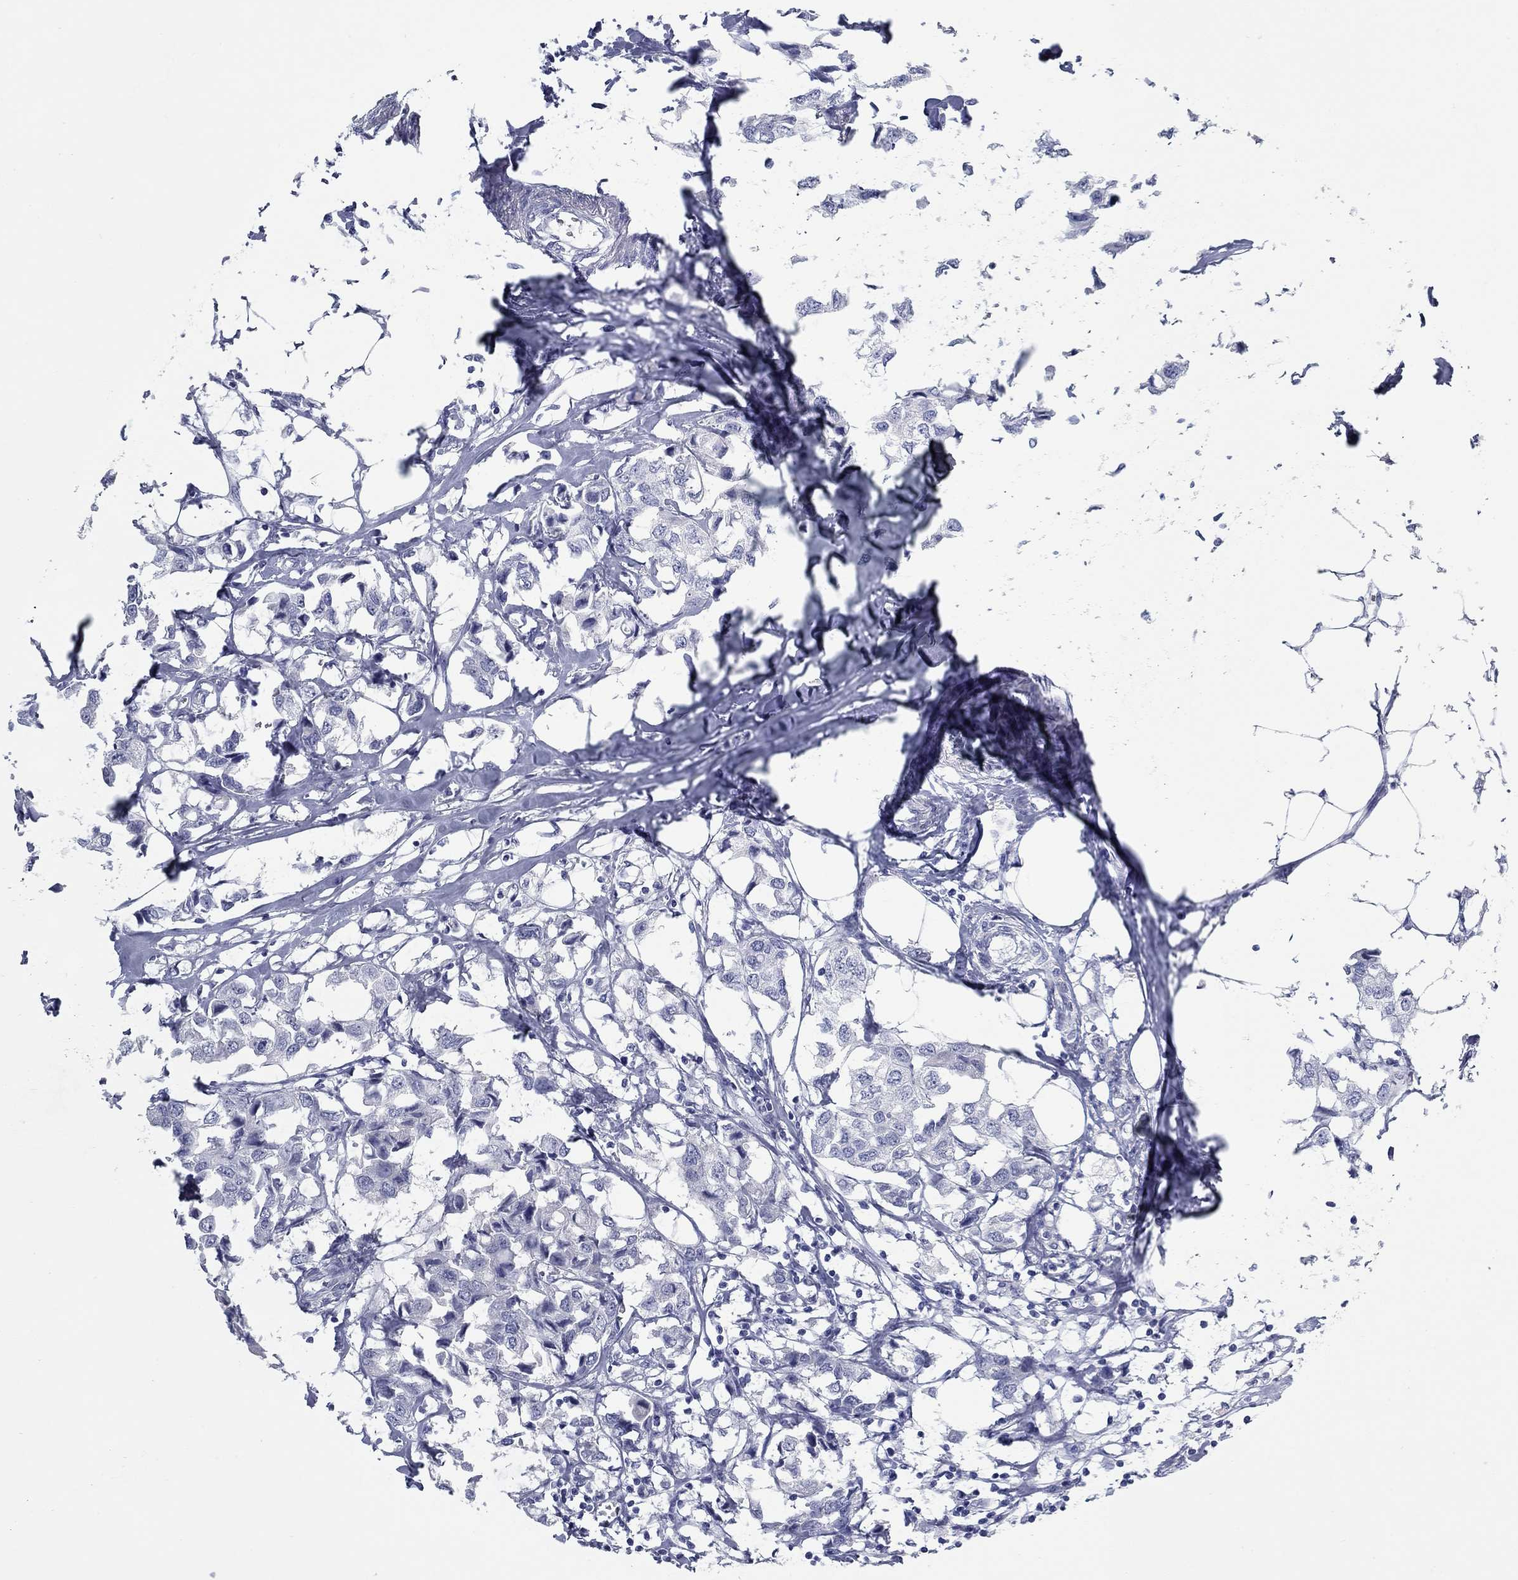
{"staining": {"intensity": "negative", "quantity": "none", "location": "none"}, "tissue": "breast cancer", "cell_type": "Tumor cells", "image_type": "cancer", "snomed": [{"axis": "morphology", "description": "Duct carcinoma"}, {"axis": "topography", "description": "Breast"}], "caption": "A high-resolution histopathology image shows IHC staining of infiltrating ductal carcinoma (breast), which reveals no significant staining in tumor cells.", "gene": "KIRREL2", "patient": {"sex": "female", "age": 80}}